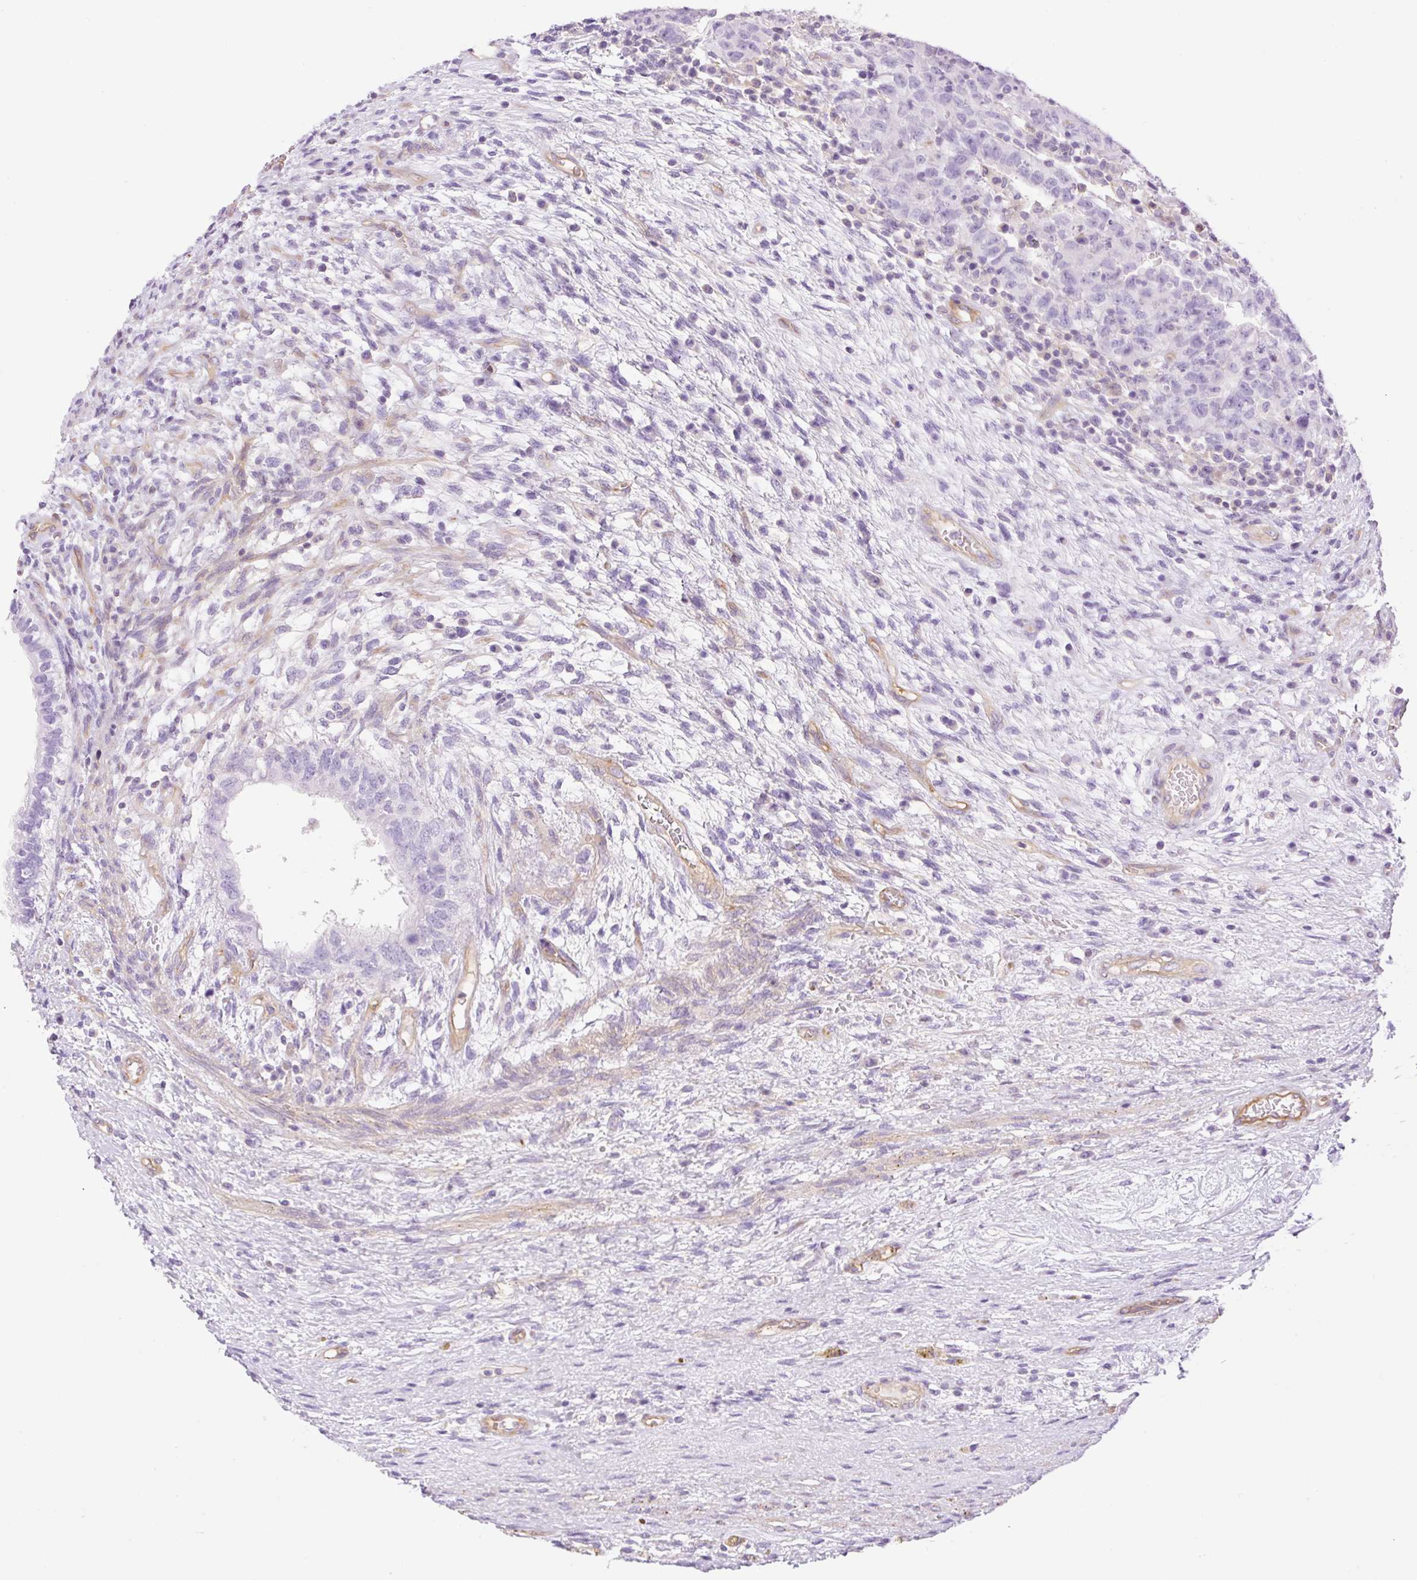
{"staining": {"intensity": "negative", "quantity": "none", "location": "none"}, "tissue": "testis cancer", "cell_type": "Tumor cells", "image_type": "cancer", "snomed": [{"axis": "morphology", "description": "Carcinoma, Embryonal, NOS"}, {"axis": "topography", "description": "Testis"}], "caption": "Immunohistochemistry (IHC) histopathology image of neoplastic tissue: human testis cancer stained with DAB reveals no significant protein staining in tumor cells. The staining was performed using DAB to visualize the protein expression in brown, while the nuclei were stained in blue with hematoxylin (Magnification: 20x).", "gene": "EHD3", "patient": {"sex": "male", "age": 26}}